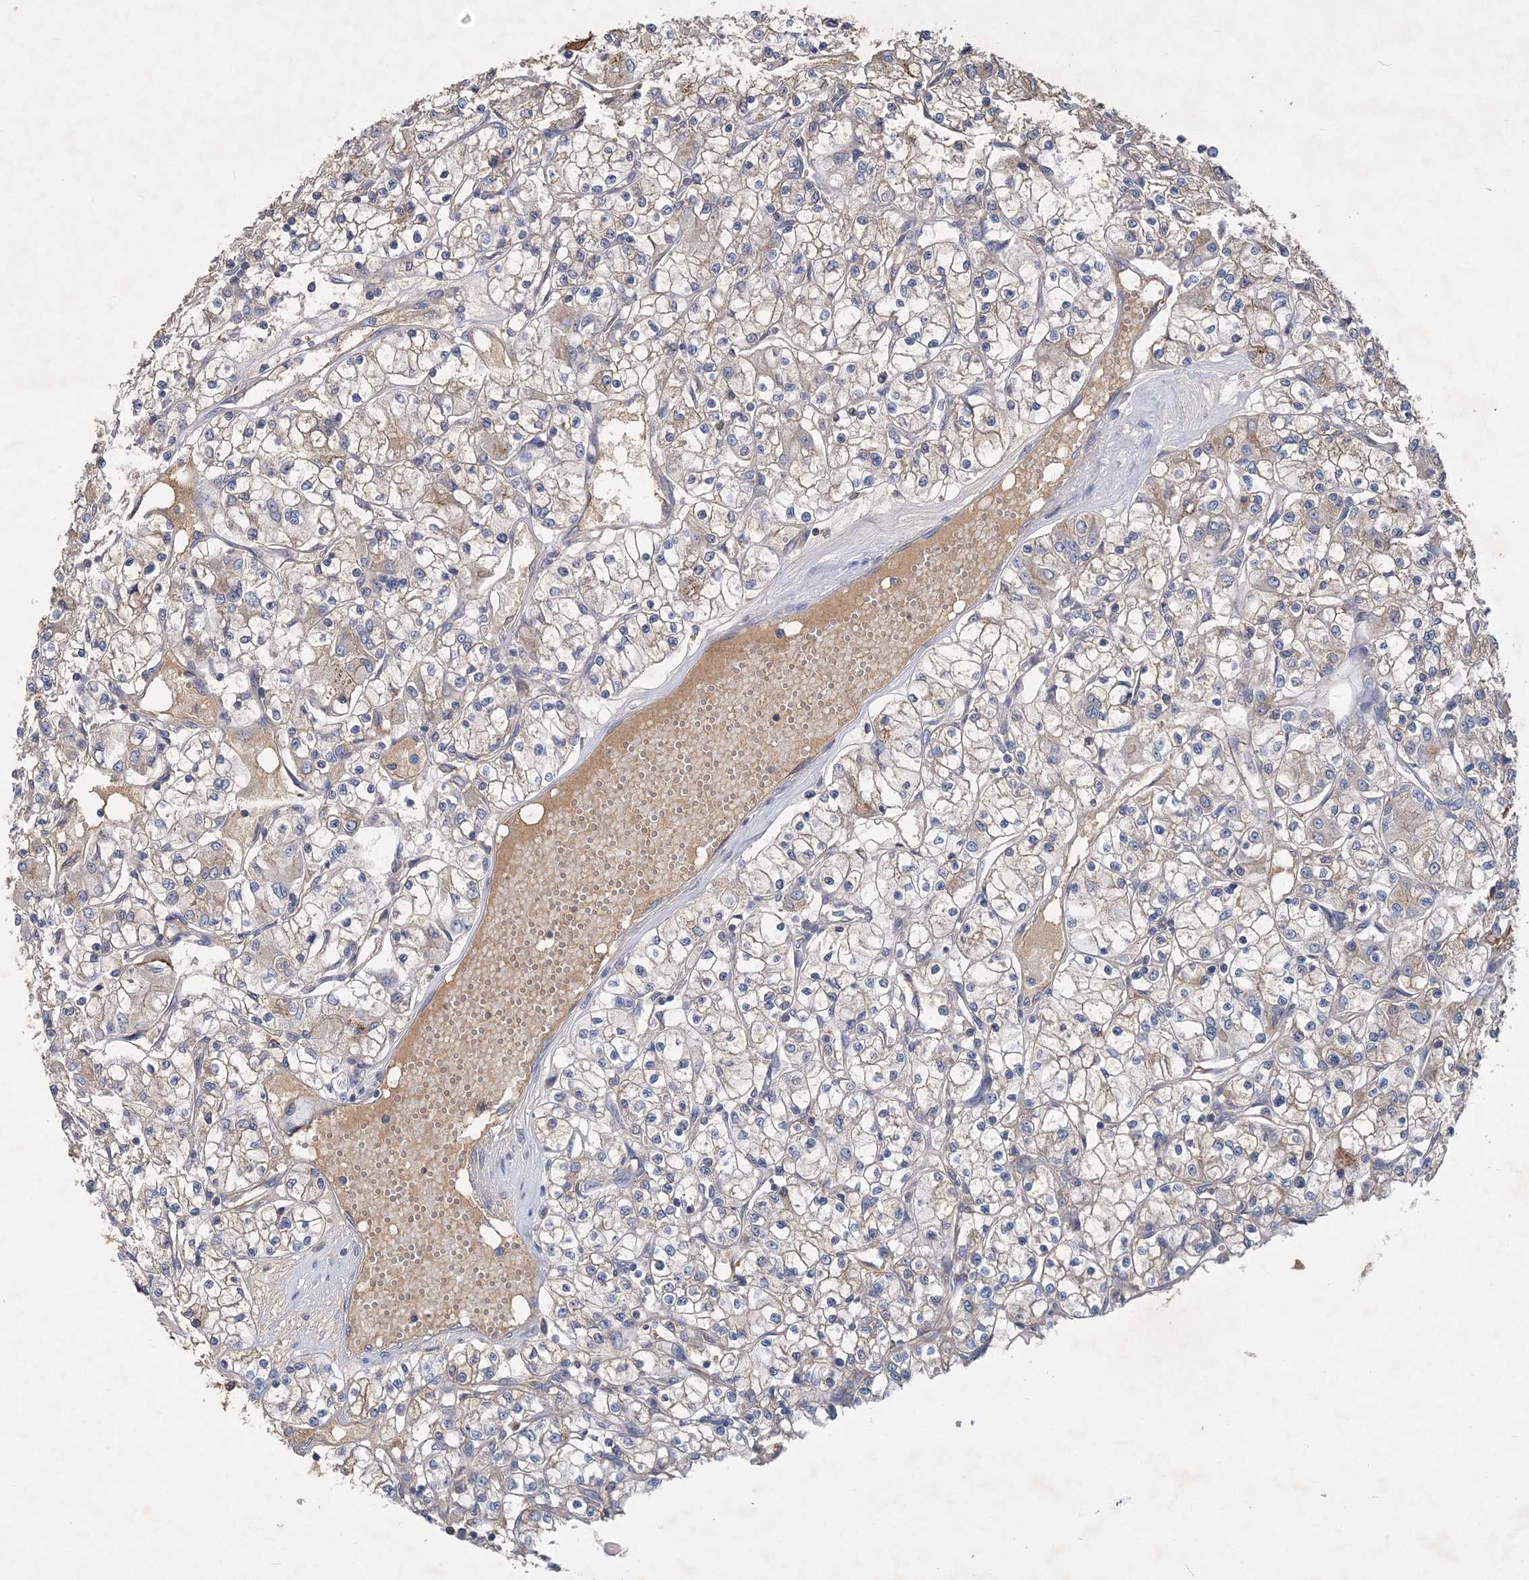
{"staining": {"intensity": "negative", "quantity": "none", "location": "none"}, "tissue": "renal cancer", "cell_type": "Tumor cells", "image_type": "cancer", "snomed": [{"axis": "morphology", "description": "Adenocarcinoma, NOS"}, {"axis": "topography", "description": "Kidney"}], "caption": "Immunohistochemistry histopathology image of neoplastic tissue: adenocarcinoma (renal) stained with DAB demonstrates no significant protein staining in tumor cells.", "gene": "RNF25", "patient": {"sex": "female", "age": 59}}